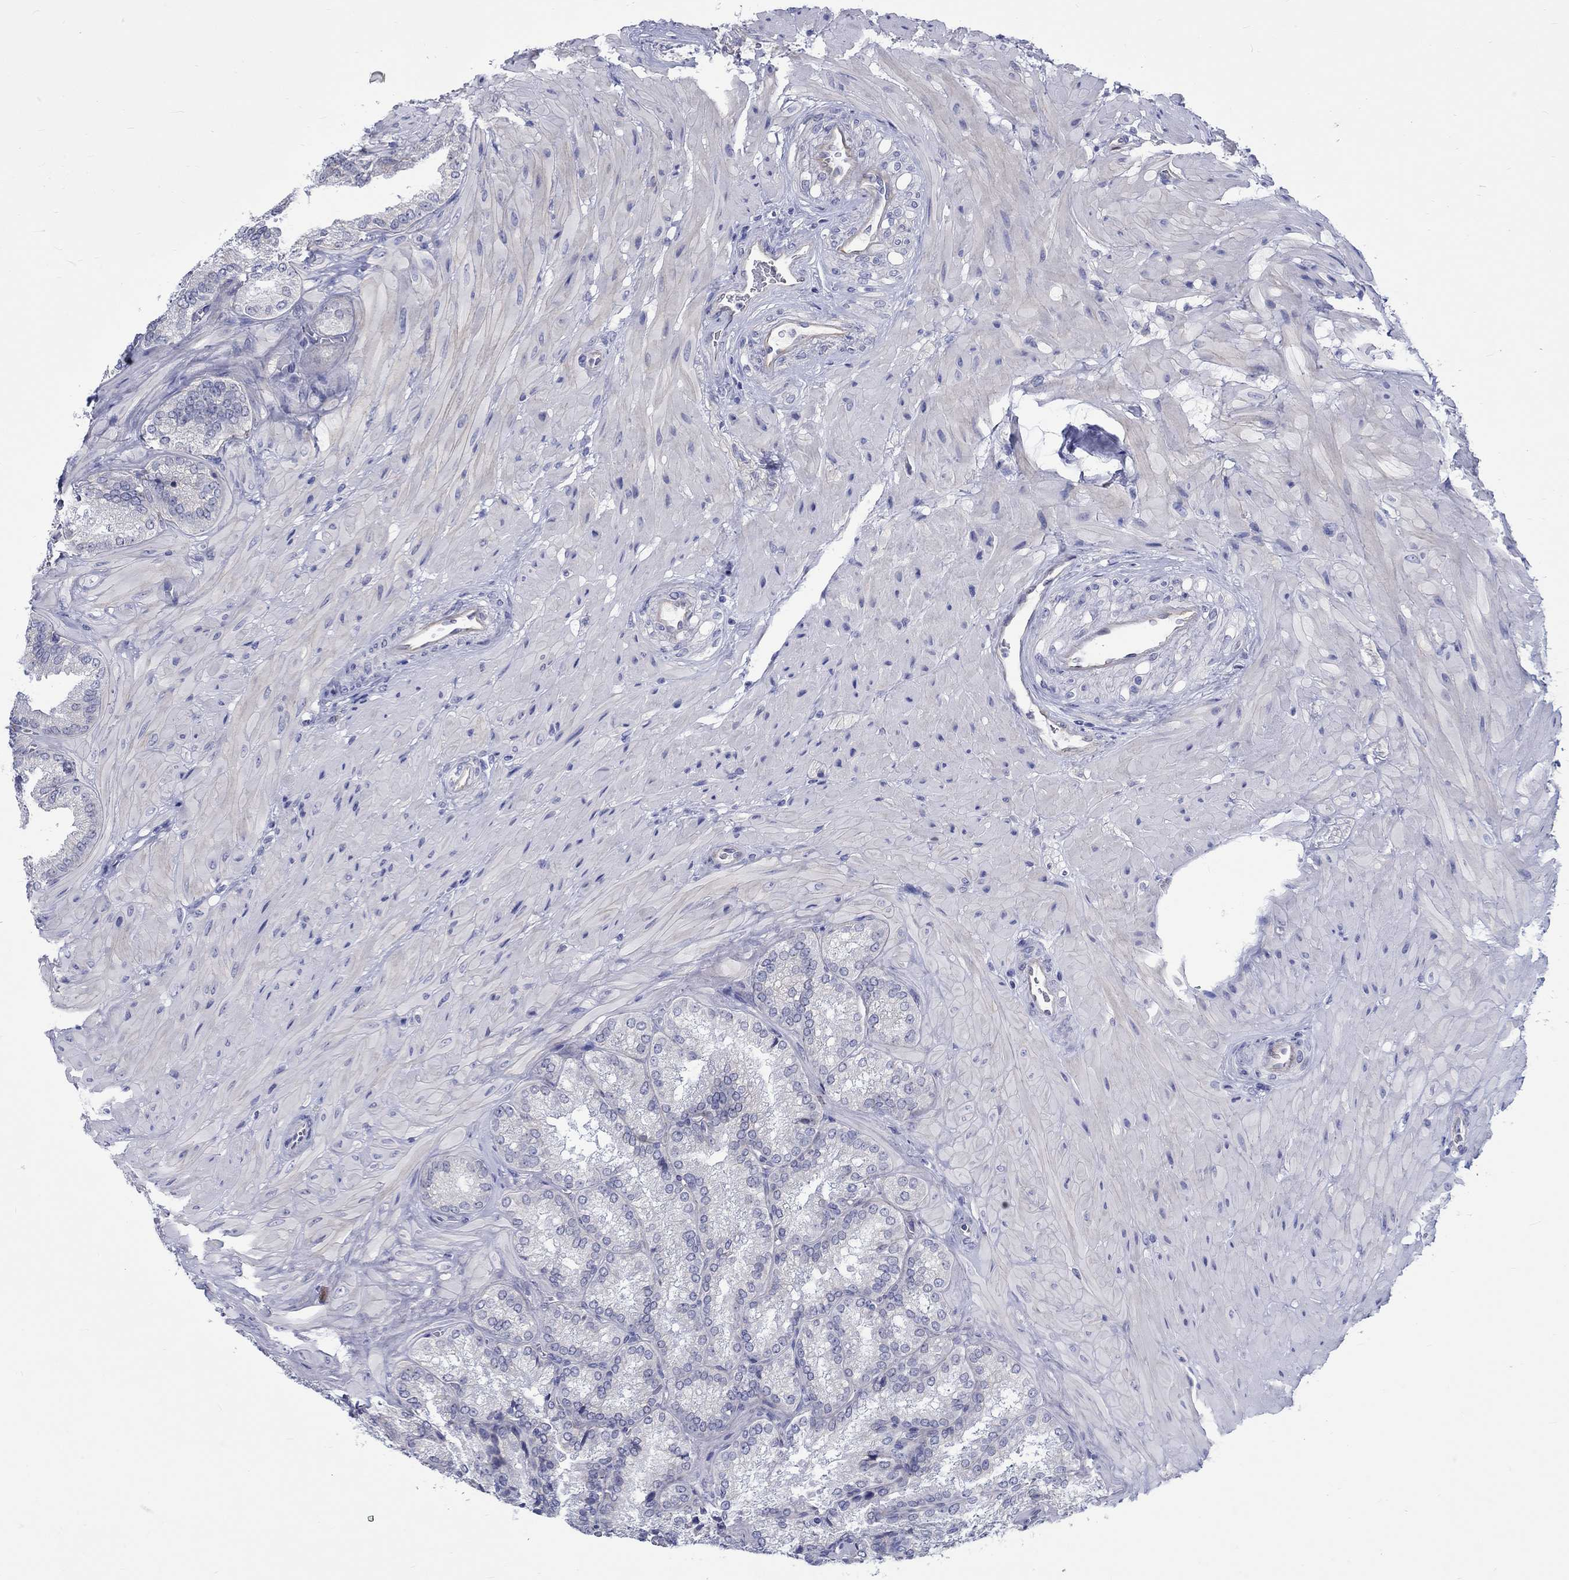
{"staining": {"intensity": "negative", "quantity": "none", "location": "none"}, "tissue": "seminal vesicle", "cell_type": "Glandular cells", "image_type": "normal", "snomed": [{"axis": "morphology", "description": "Normal tissue, NOS"}, {"axis": "topography", "description": "Seminal veicle"}], "caption": "Histopathology image shows no protein positivity in glandular cells of benign seminal vesicle.", "gene": "SH2D7", "patient": {"sex": "male", "age": 37}}